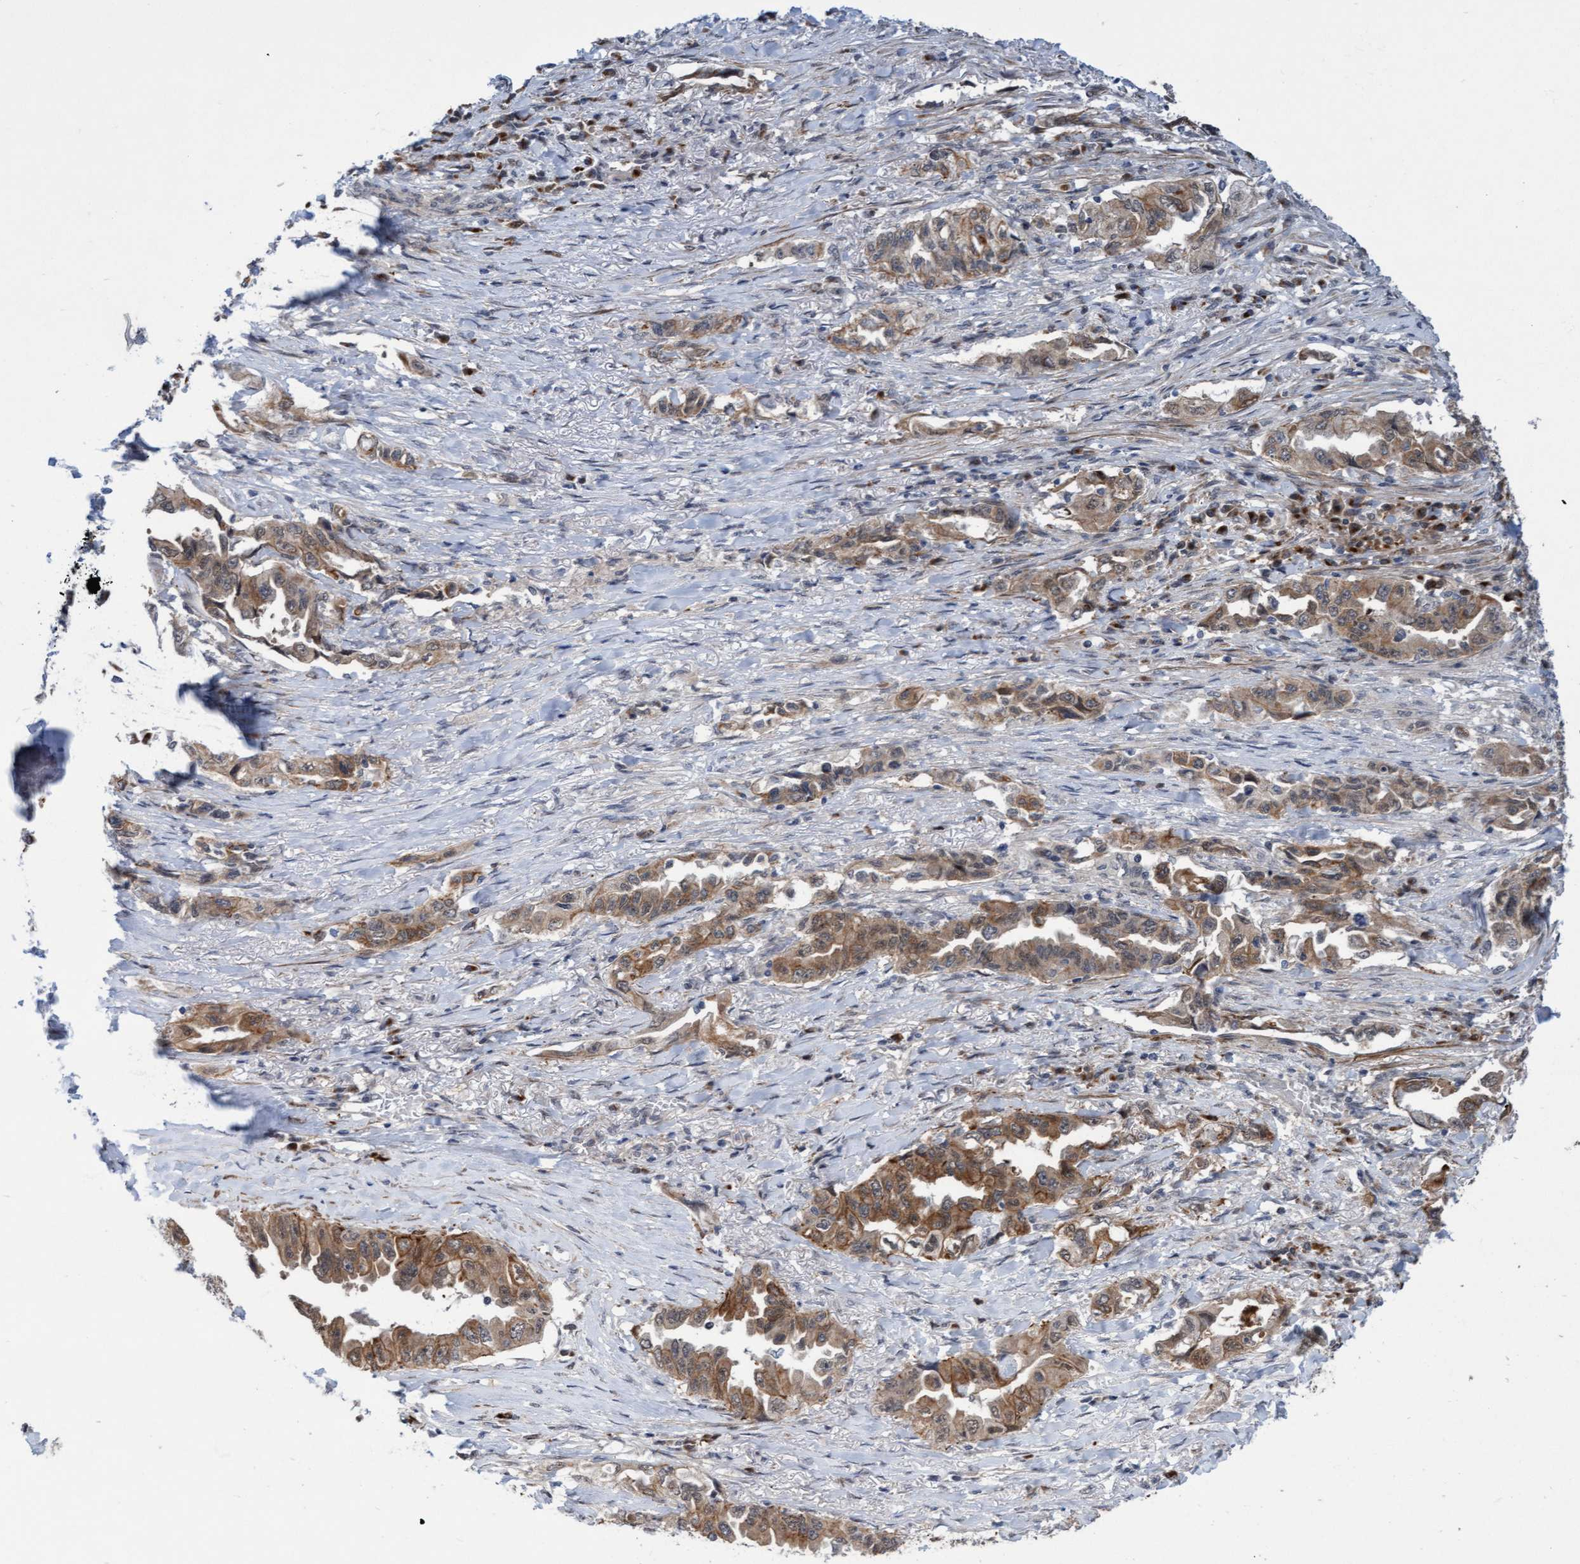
{"staining": {"intensity": "moderate", "quantity": ">75%", "location": "cytoplasmic/membranous"}, "tissue": "lung cancer", "cell_type": "Tumor cells", "image_type": "cancer", "snomed": [{"axis": "morphology", "description": "Adenocarcinoma, NOS"}, {"axis": "topography", "description": "Lung"}], "caption": "Adenocarcinoma (lung) stained for a protein (brown) exhibits moderate cytoplasmic/membranous positive positivity in about >75% of tumor cells.", "gene": "RAP1GAP2", "patient": {"sex": "female", "age": 51}}